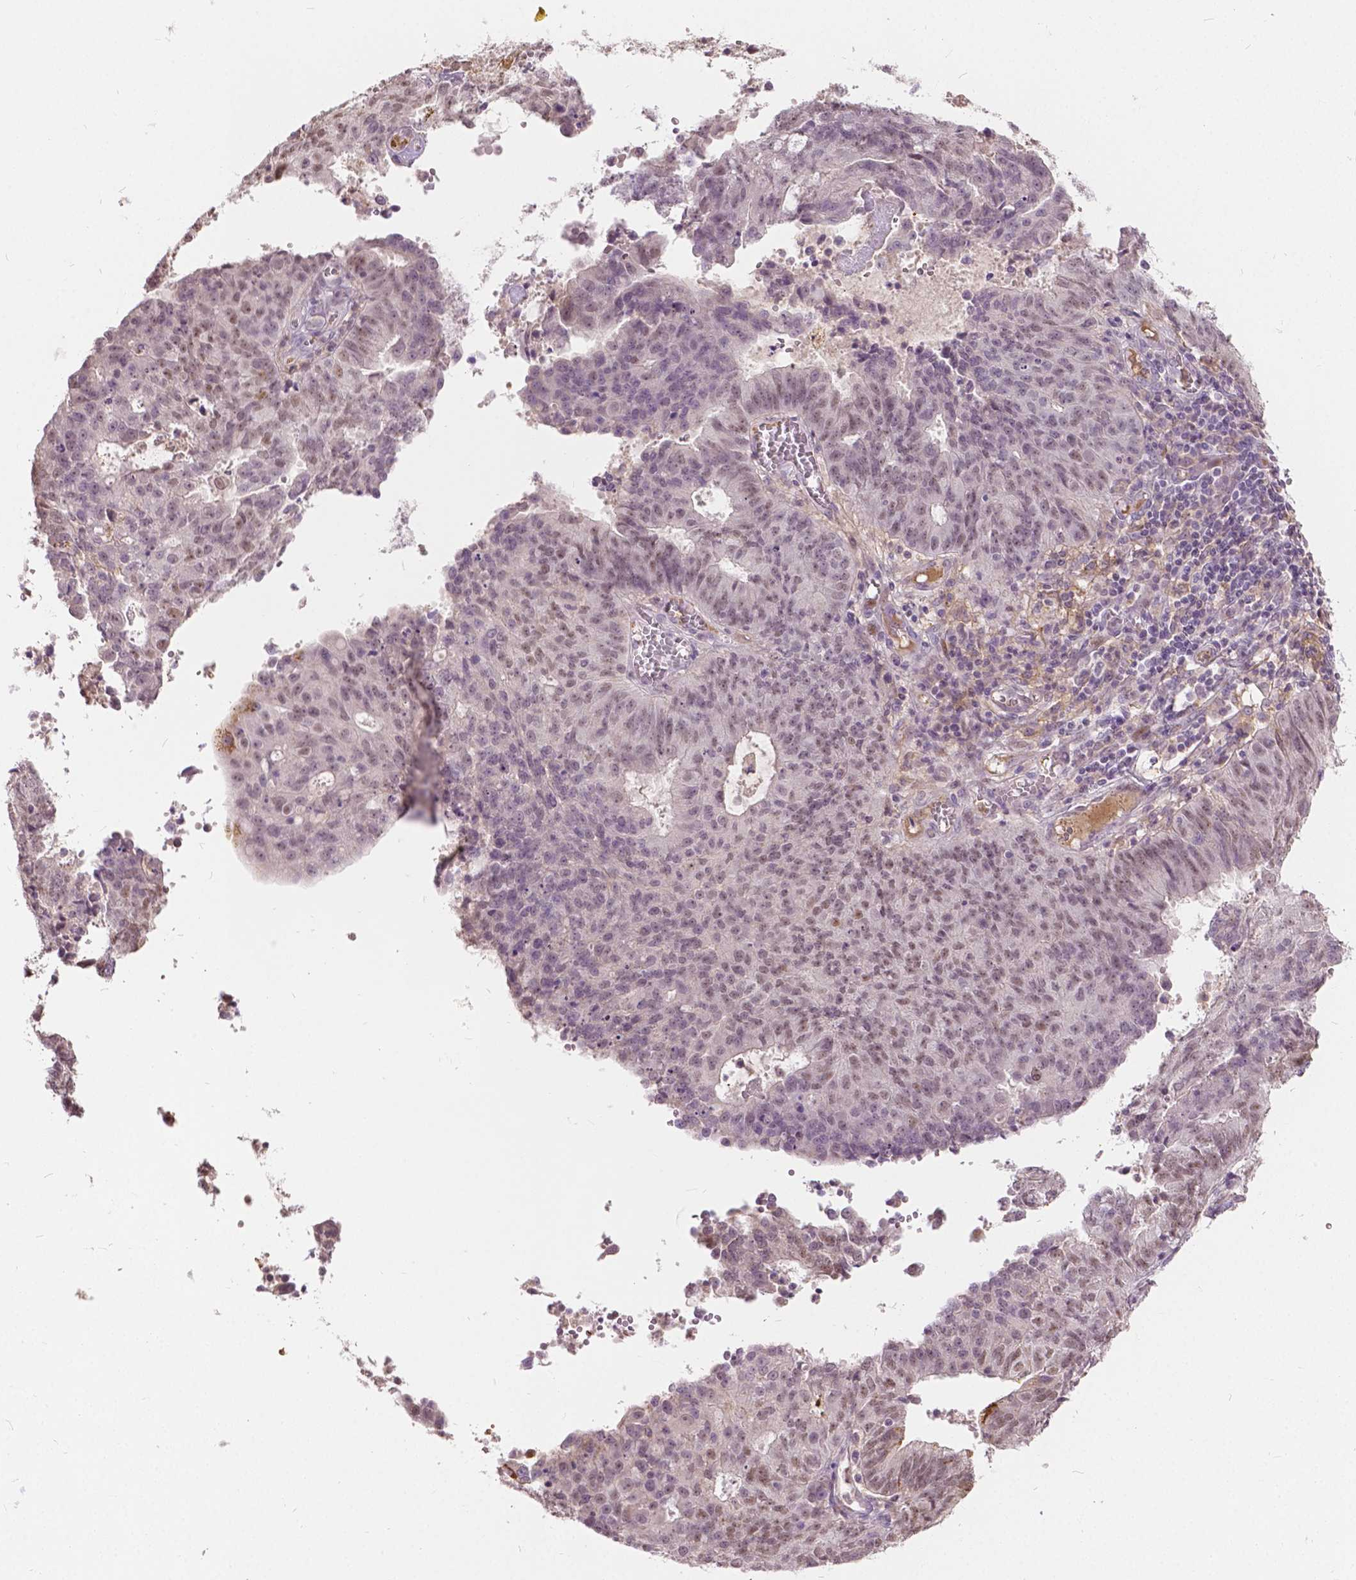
{"staining": {"intensity": "weak", "quantity": "25%-75%", "location": "nuclear"}, "tissue": "endometrial cancer", "cell_type": "Tumor cells", "image_type": "cancer", "snomed": [{"axis": "morphology", "description": "Adenocarcinoma, NOS"}, {"axis": "topography", "description": "Endometrium"}], "caption": "Endometrial cancer (adenocarcinoma) was stained to show a protein in brown. There is low levels of weak nuclear expression in approximately 25%-75% of tumor cells. (IHC, brightfield microscopy, high magnification).", "gene": "DLX6", "patient": {"sex": "female", "age": 82}}